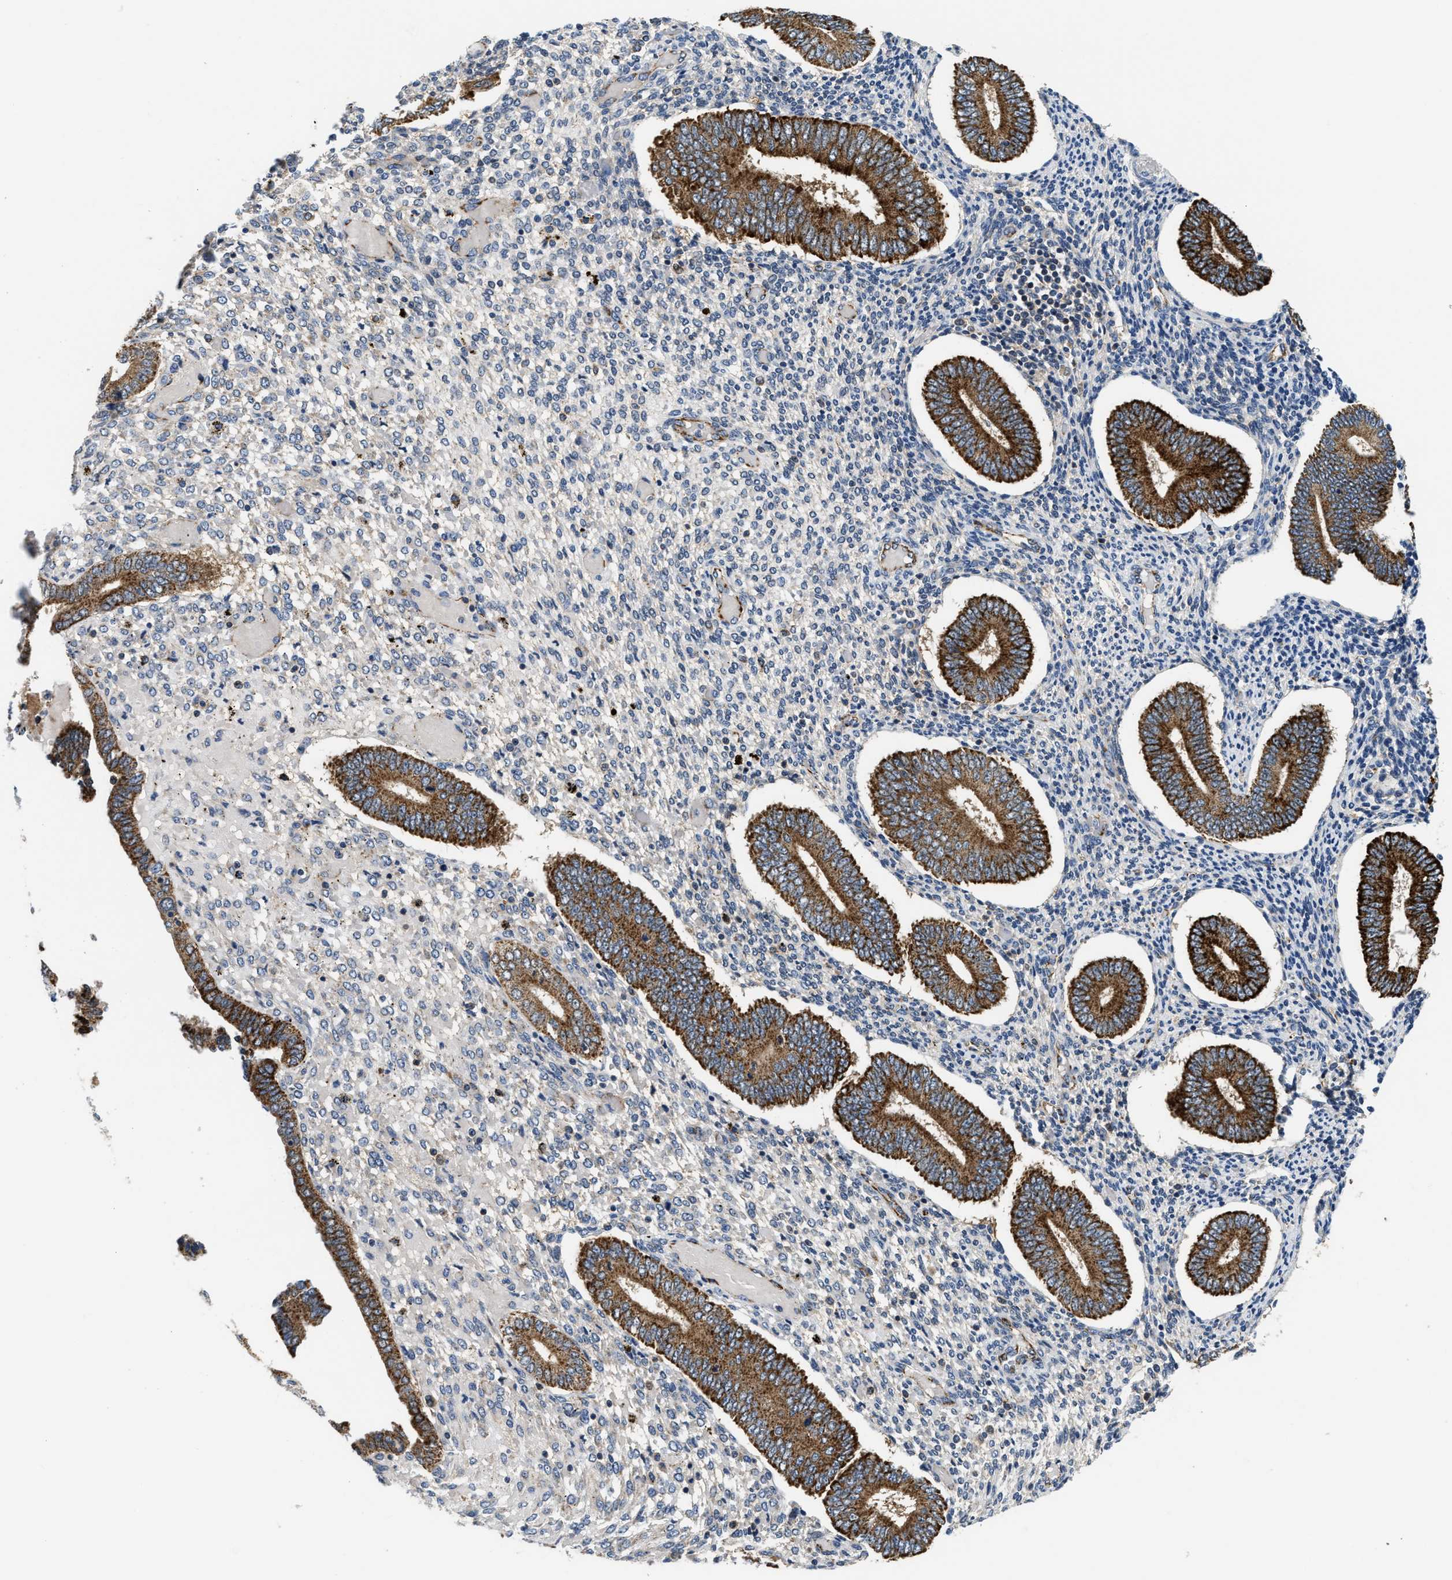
{"staining": {"intensity": "negative", "quantity": "none", "location": "none"}, "tissue": "endometrium", "cell_type": "Cells in endometrial stroma", "image_type": "normal", "snomed": [{"axis": "morphology", "description": "Normal tissue, NOS"}, {"axis": "topography", "description": "Endometrium"}], "caption": "High power microscopy histopathology image of an IHC micrograph of normal endometrium, revealing no significant expression in cells in endometrial stroma. Brightfield microscopy of IHC stained with DAB (3,3'-diaminobenzidine) (brown) and hematoxylin (blue), captured at high magnification.", "gene": "CCM2", "patient": {"sex": "female", "age": 42}}